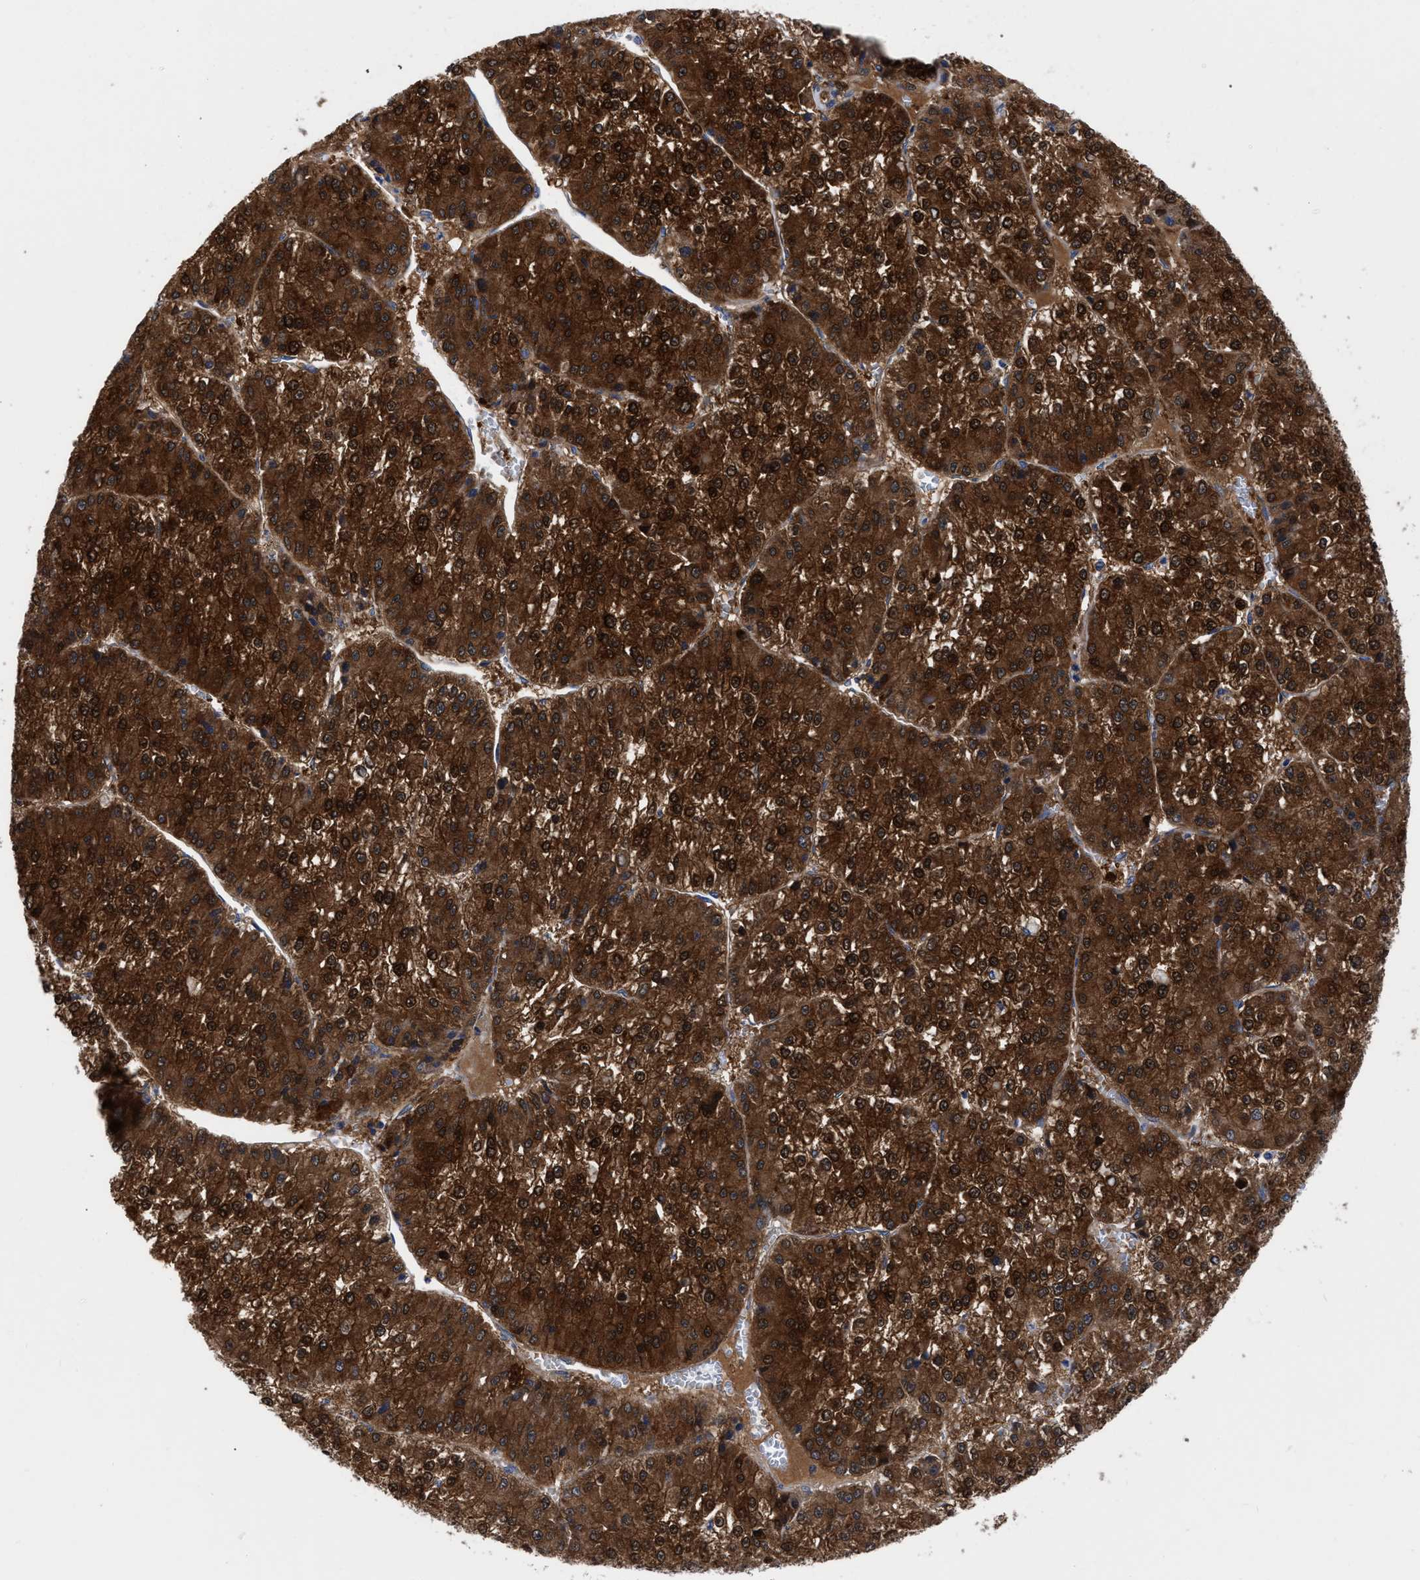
{"staining": {"intensity": "strong", "quantity": ">75%", "location": "cytoplasmic/membranous,nuclear"}, "tissue": "liver cancer", "cell_type": "Tumor cells", "image_type": "cancer", "snomed": [{"axis": "morphology", "description": "Carcinoma, Hepatocellular, NOS"}, {"axis": "topography", "description": "Liver"}], "caption": "A brown stain highlights strong cytoplasmic/membranous and nuclear expression of a protein in human liver cancer tumor cells.", "gene": "RBKS", "patient": {"sex": "female", "age": 73}}